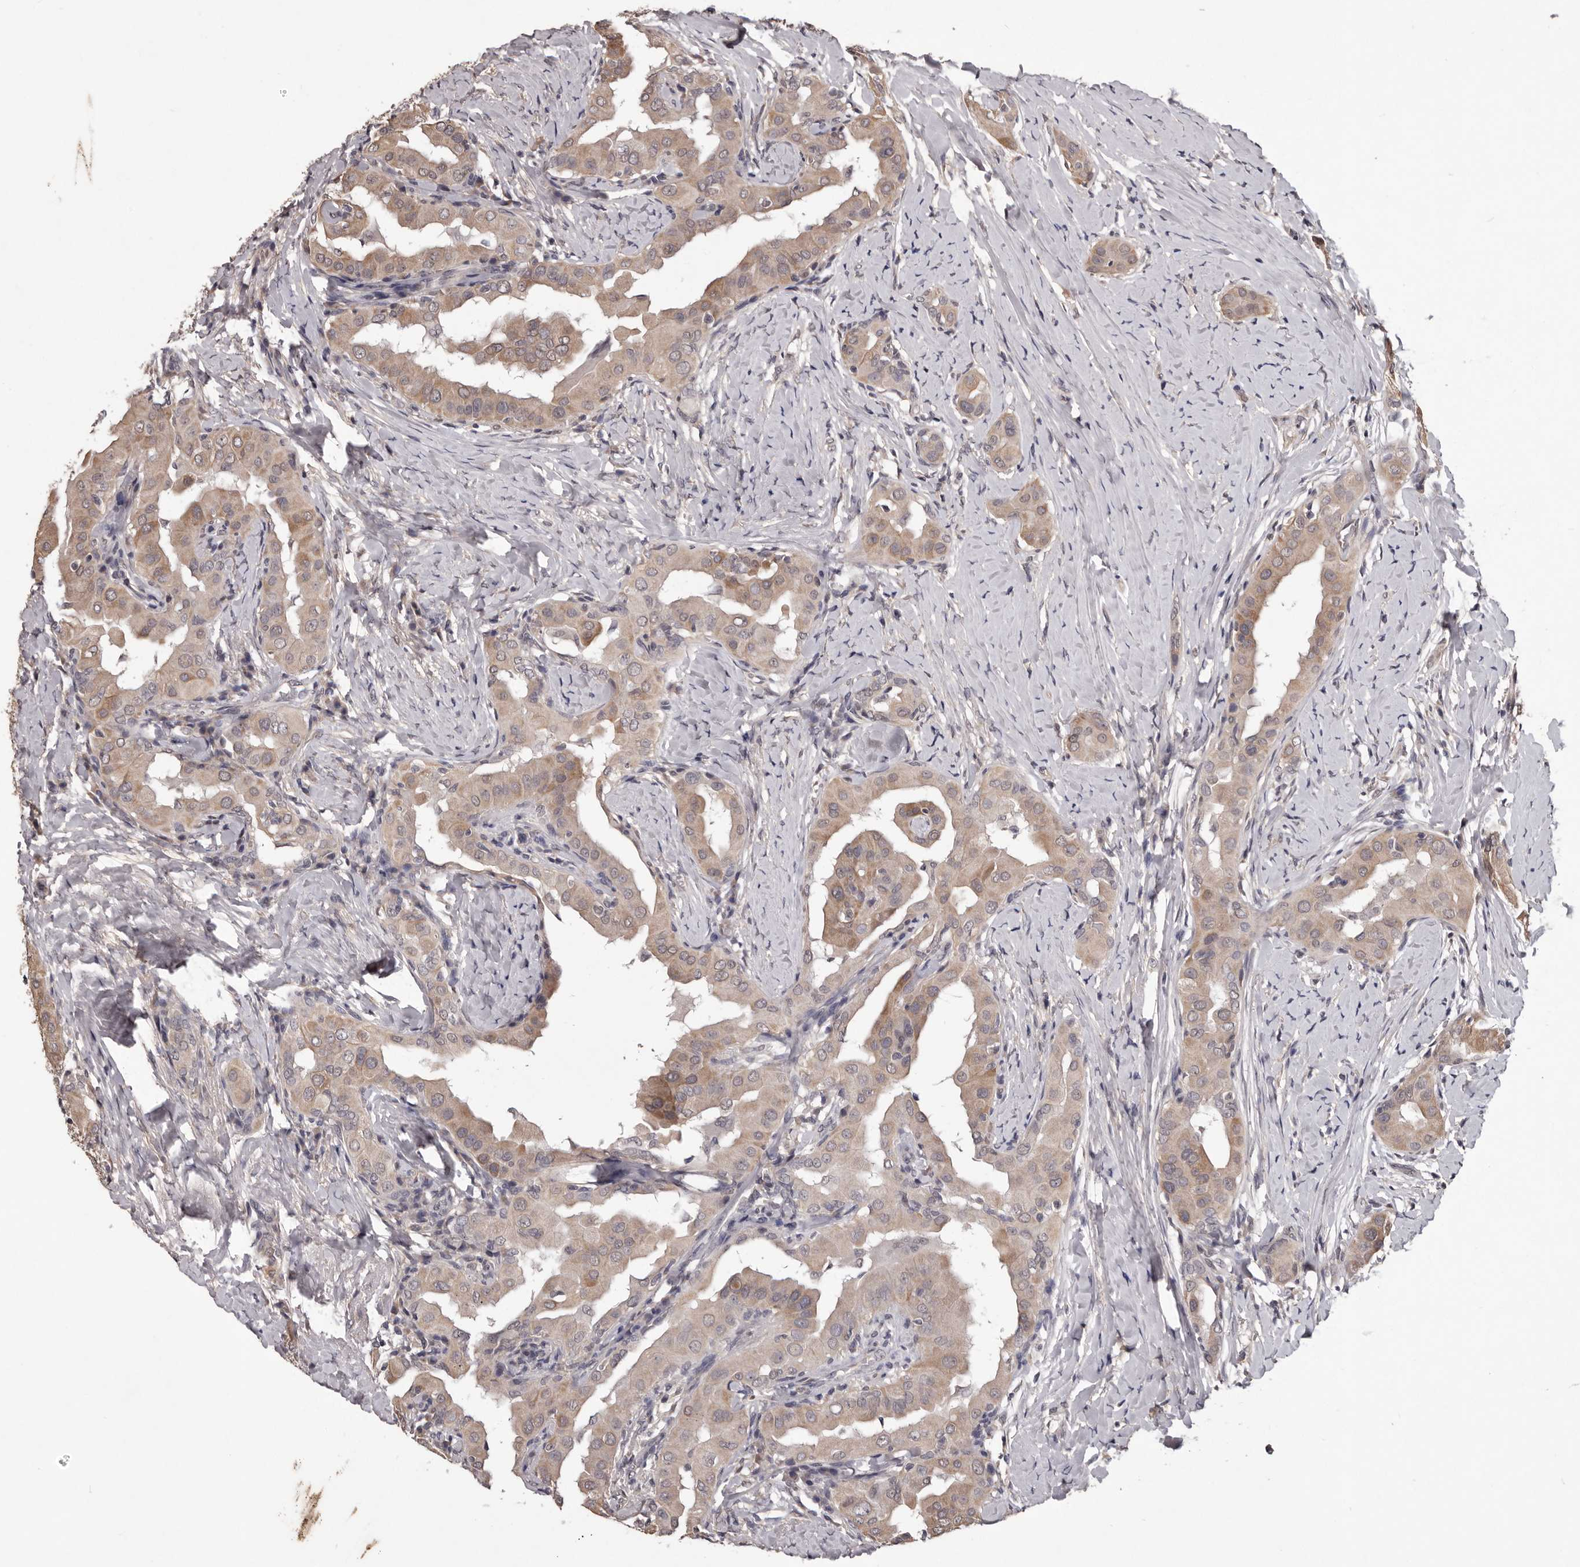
{"staining": {"intensity": "weak", "quantity": ">75%", "location": "cytoplasmic/membranous"}, "tissue": "thyroid cancer", "cell_type": "Tumor cells", "image_type": "cancer", "snomed": [{"axis": "morphology", "description": "Papillary adenocarcinoma, NOS"}, {"axis": "topography", "description": "Thyroid gland"}], "caption": "Immunohistochemical staining of human thyroid cancer (papillary adenocarcinoma) shows low levels of weak cytoplasmic/membranous protein expression in approximately >75% of tumor cells.", "gene": "CELF3", "patient": {"sex": "male", "age": 33}}